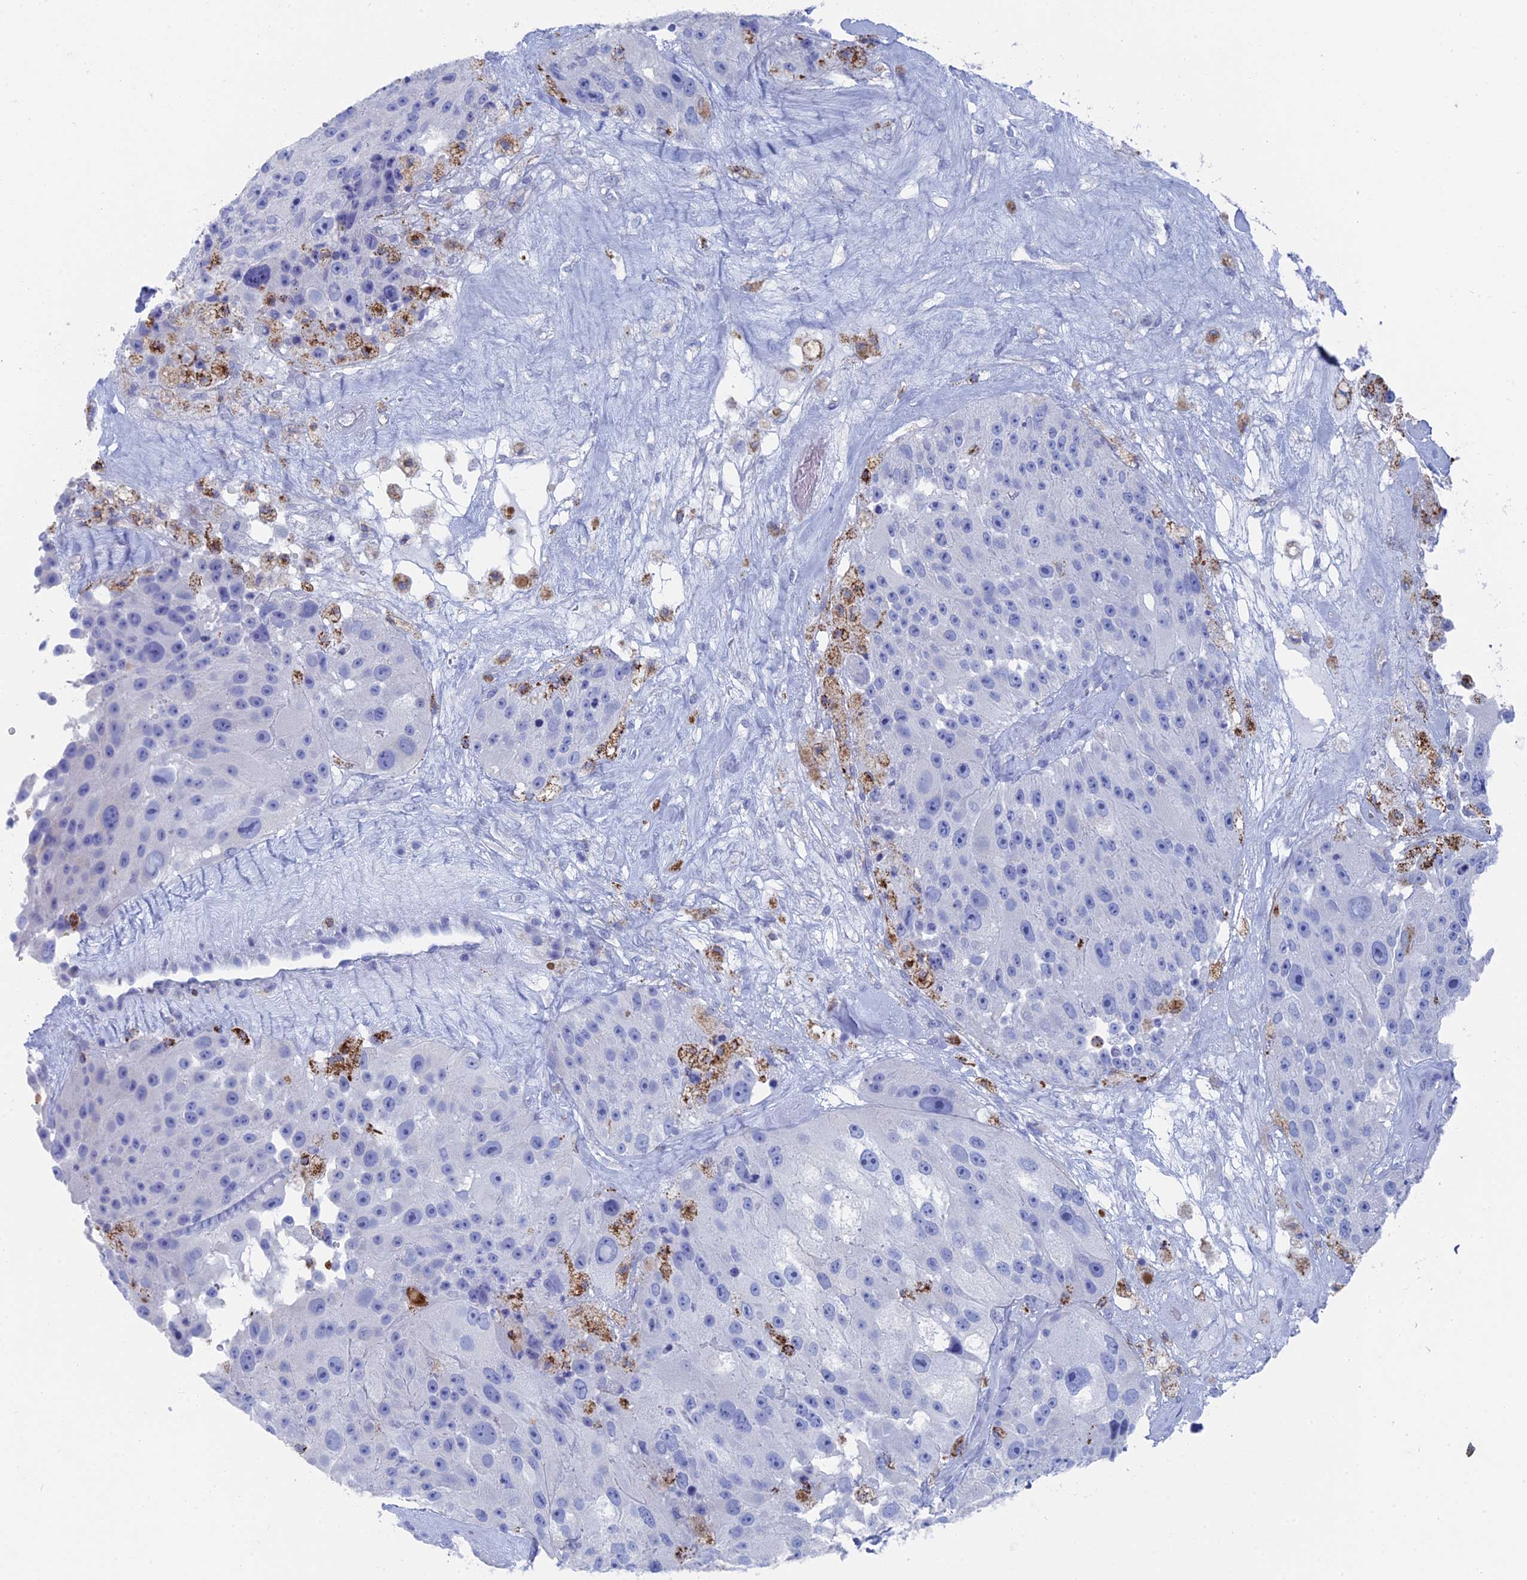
{"staining": {"intensity": "negative", "quantity": "none", "location": "none"}, "tissue": "melanoma", "cell_type": "Tumor cells", "image_type": "cancer", "snomed": [{"axis": "morphology", "description": "Malignant melanoma, Metastatic site"}, {"axis": "topography", "description": "Lymph node"}], "caption": "Photomicrograph shows no significant protein expression in tumor cells of malignant melanoma (metastatic site).", "gene": "ALMS1", "patient": {"sex": "male", "age": 62}}